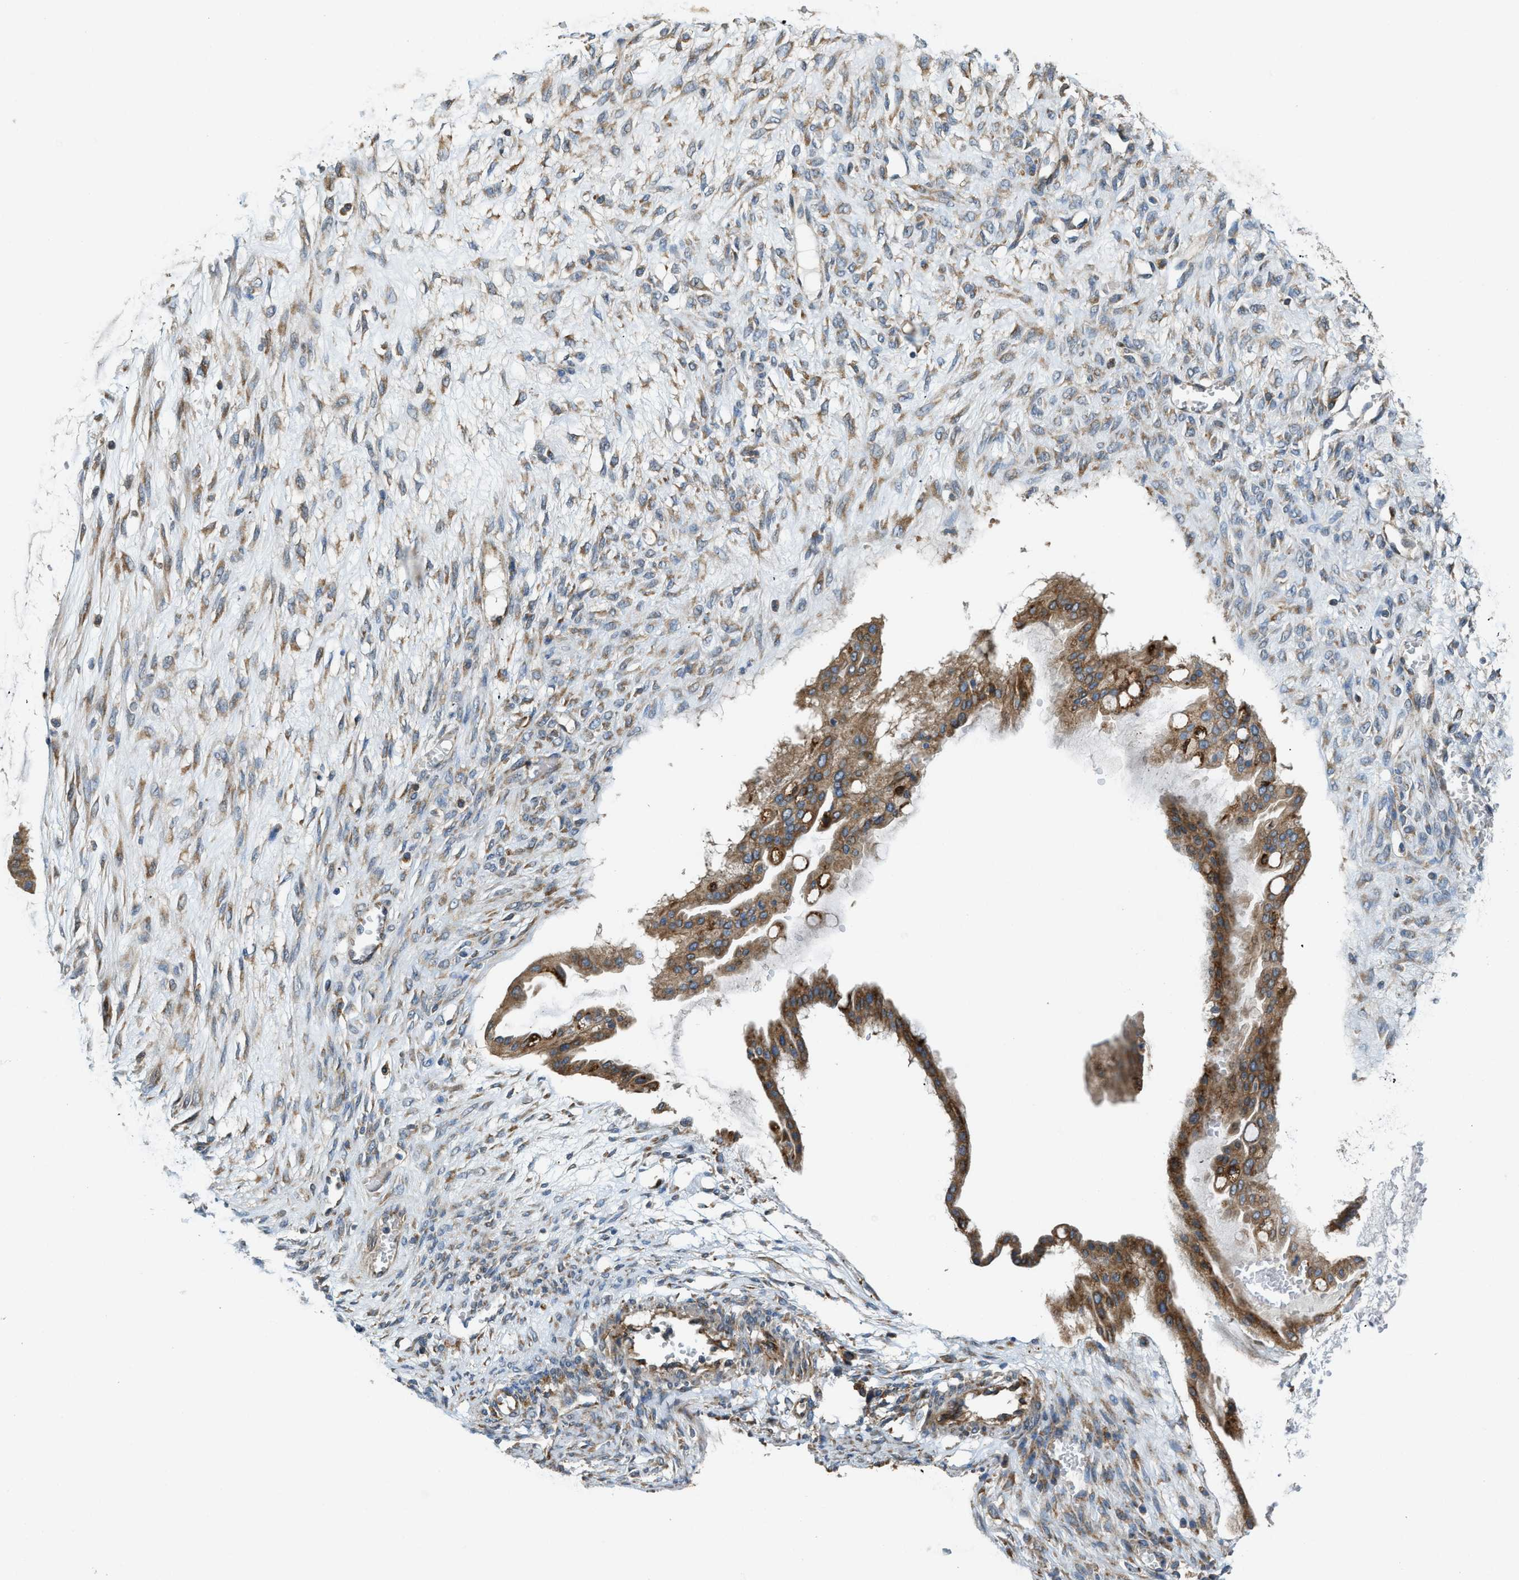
{"staining": {"intensity": "moderate", "quantity": ">75%", "location": "cytoplasmic/membranous"}, "tissue": "ovarian cancer", "cell_type": "Tumor cells", "image_type": "cancer", "snomed": [{"axis": "morphology", "description": "Cystadenocarcinoma, mucinous, NOS"}, {"axis": "topography", "description": "Ovary"}], "caption": "Immunohistochemistry (IHC) staining of ovarian cancer (mucinous cystadenocarcinoma), which displays medium levels of moderate cytoplasmic/membranous staining in about >75% of tumor cells indicating moderate cytoplasmic/membranous protein expression. The staining was performed using DAB (3,3'-diaminobenzidine) (brown) for protein detection and nuclei were counterstained in hematoxylin (blue).", "gene": "TMEM68", "patient": {"sex": "female", "age": 73}}